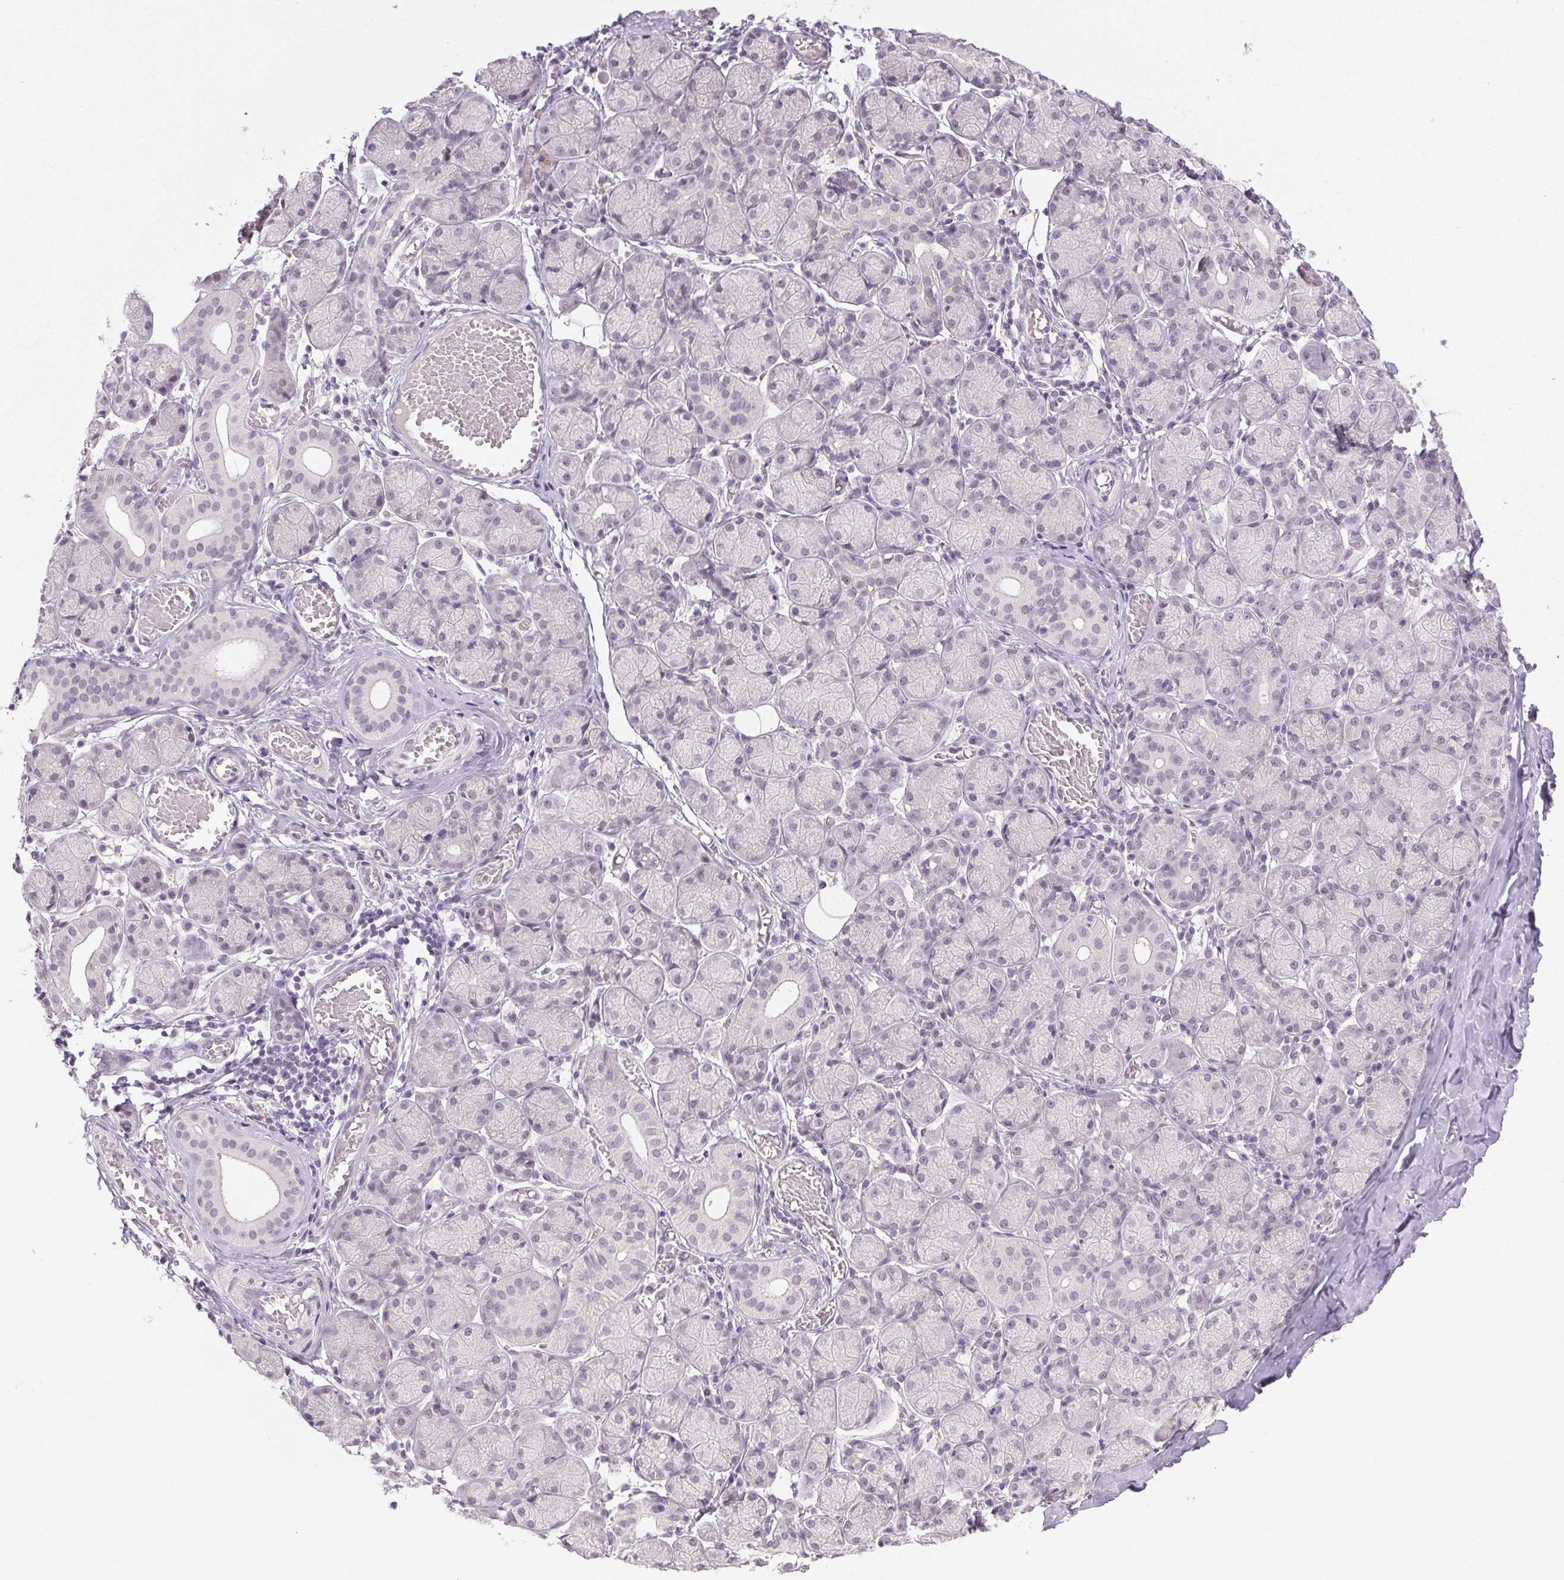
{"staining": {"intensity": "weak", "quantity": "<25%", "location": "nuclear"}, "tissue": "salivary gland", "cell_type": "Glandular cells", "image_type": "normal", "snomed": [{"axis": "morphology", "description": "Normal tissue, NOS"}, {"axis": "topography", "description": "Salivary gland"}, {"axis": "topography", "description": "Peripheral nerve tissue"}], "caption": "A histopathology image of salivary gland stained for a protein exhibits no brown staining in glandular cells. (DAB (3,3'-diaminobenzidine) IHC, high magnification).", "gene": "FAM168A", "patient": {"sex": "female", "age": 24}}